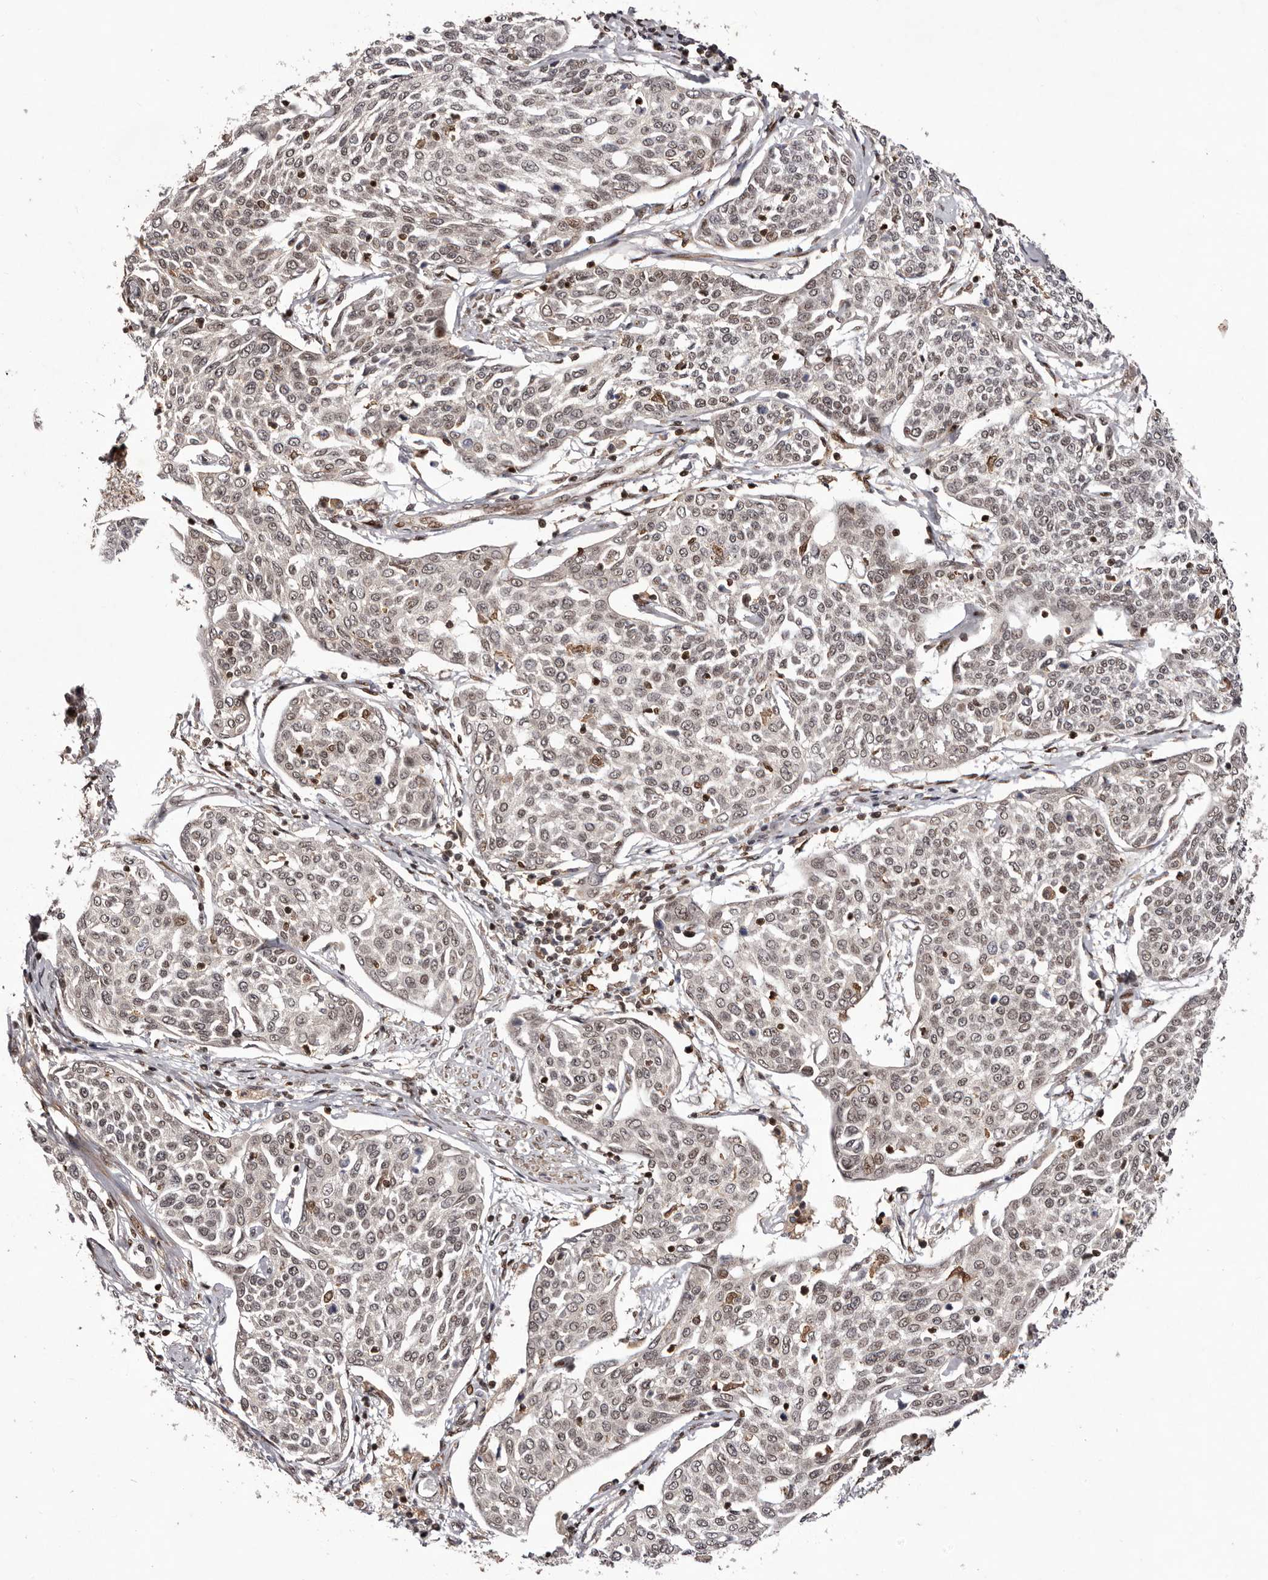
{"staining": {"intensity": "weak", "quantity": "25%-75%", "location": "nuclear"}, "tissue": "cervical cancer", "cell_type": "Tumor cells", "image_type": "cancer", "snomed": [{"axis": "morphology", "description": "Squamous cell carcinoma, NOS"}, {"axis": "topography", "description": "Cervix"}], "caption": "Protein staining demonstrates weak nuclear positivity in about 25%-75% of tumor cells in cervical squamous cell carcinoma.", "gene": "FBXO5", "patient": {"sex": "female", "age": 34}}